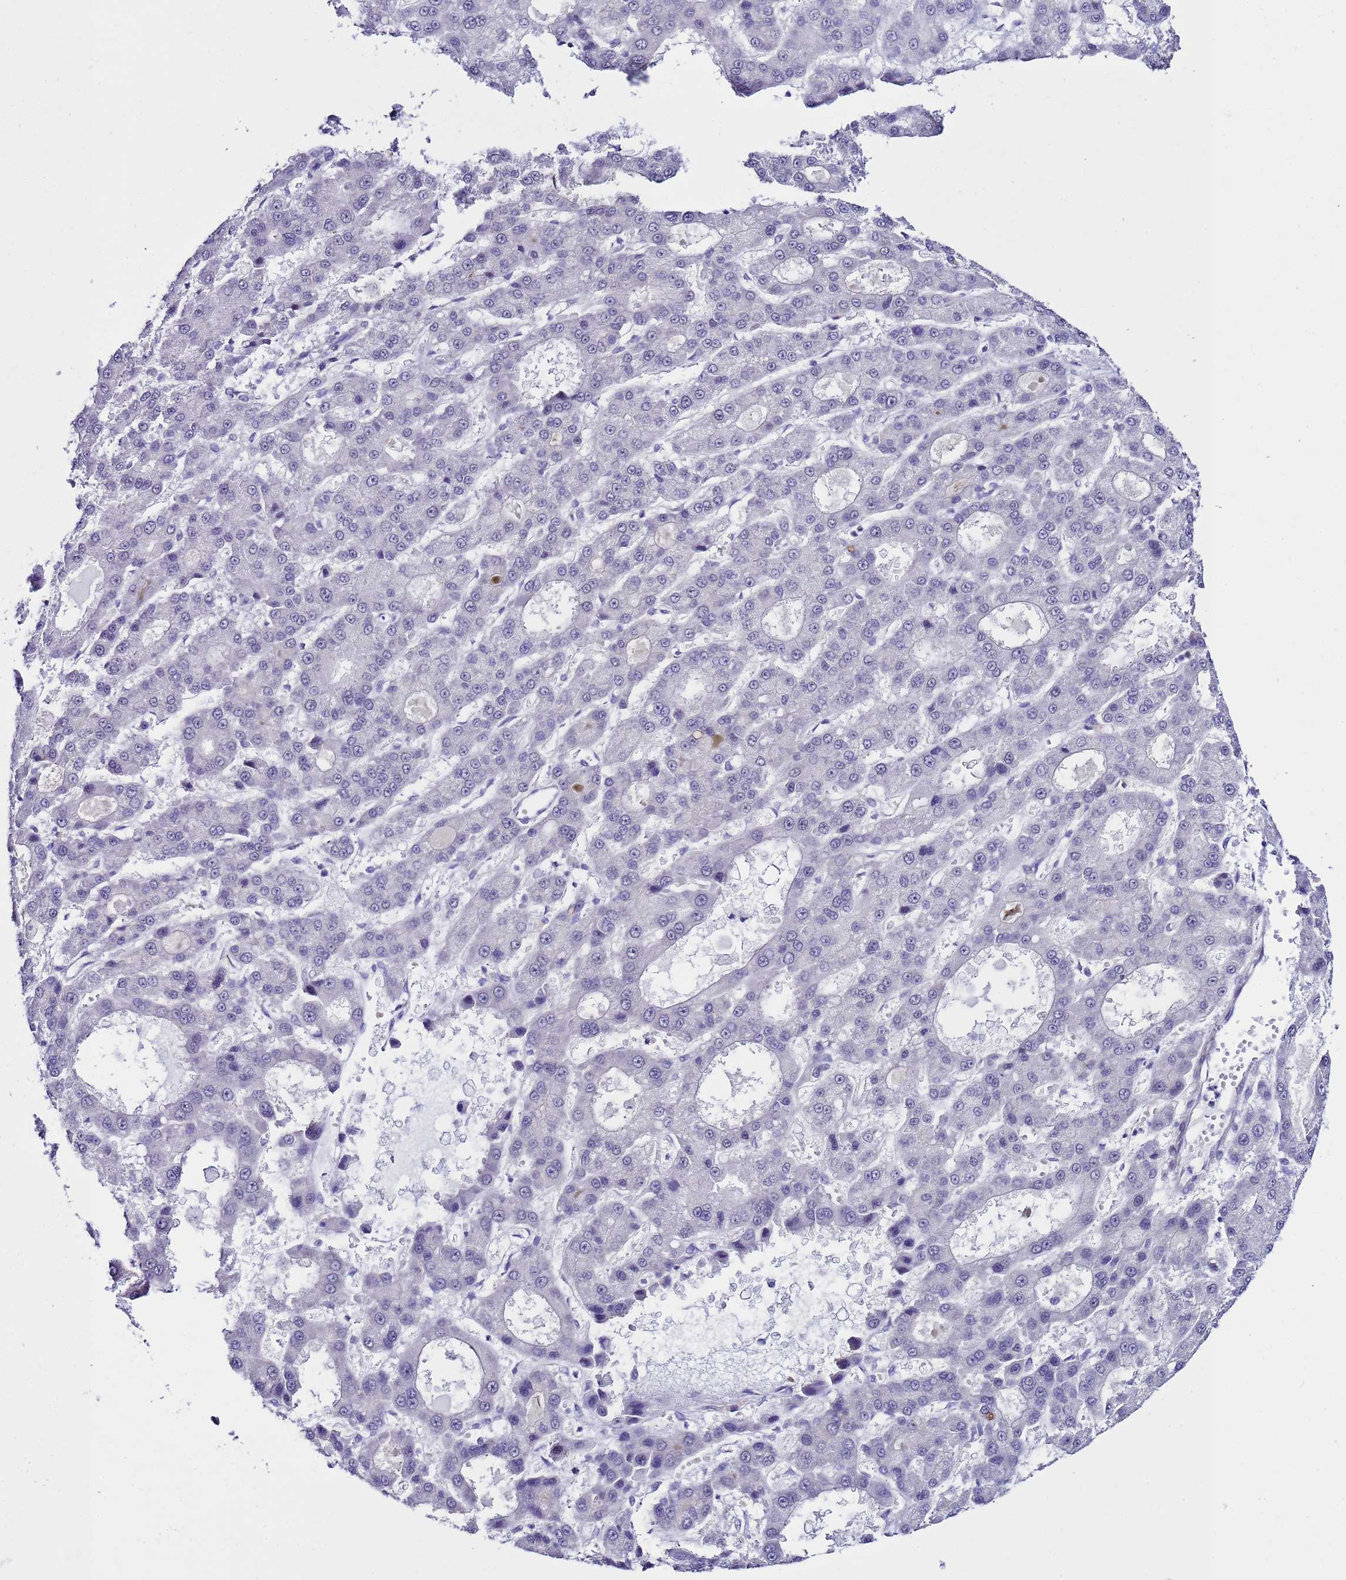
{"staining": {"intensity": "negative", "quantity": "none", "location": "none"}, "tissue": "liver cancer", "cell_type": "Tumor cells", "image_type": "cancer", "snomed": [{"axis": "morphology", "description": "Carcinoma, Hepatocellular, NOS"}, {"axis": "topography", "description": "Liver"}], "caption": "An immunohistochemistry image of liver cancer is shown. There is no staining in tumor cells of liver cancer.", "gene": "BCL7A", "patient": {"sex": "male", "age": 70}}